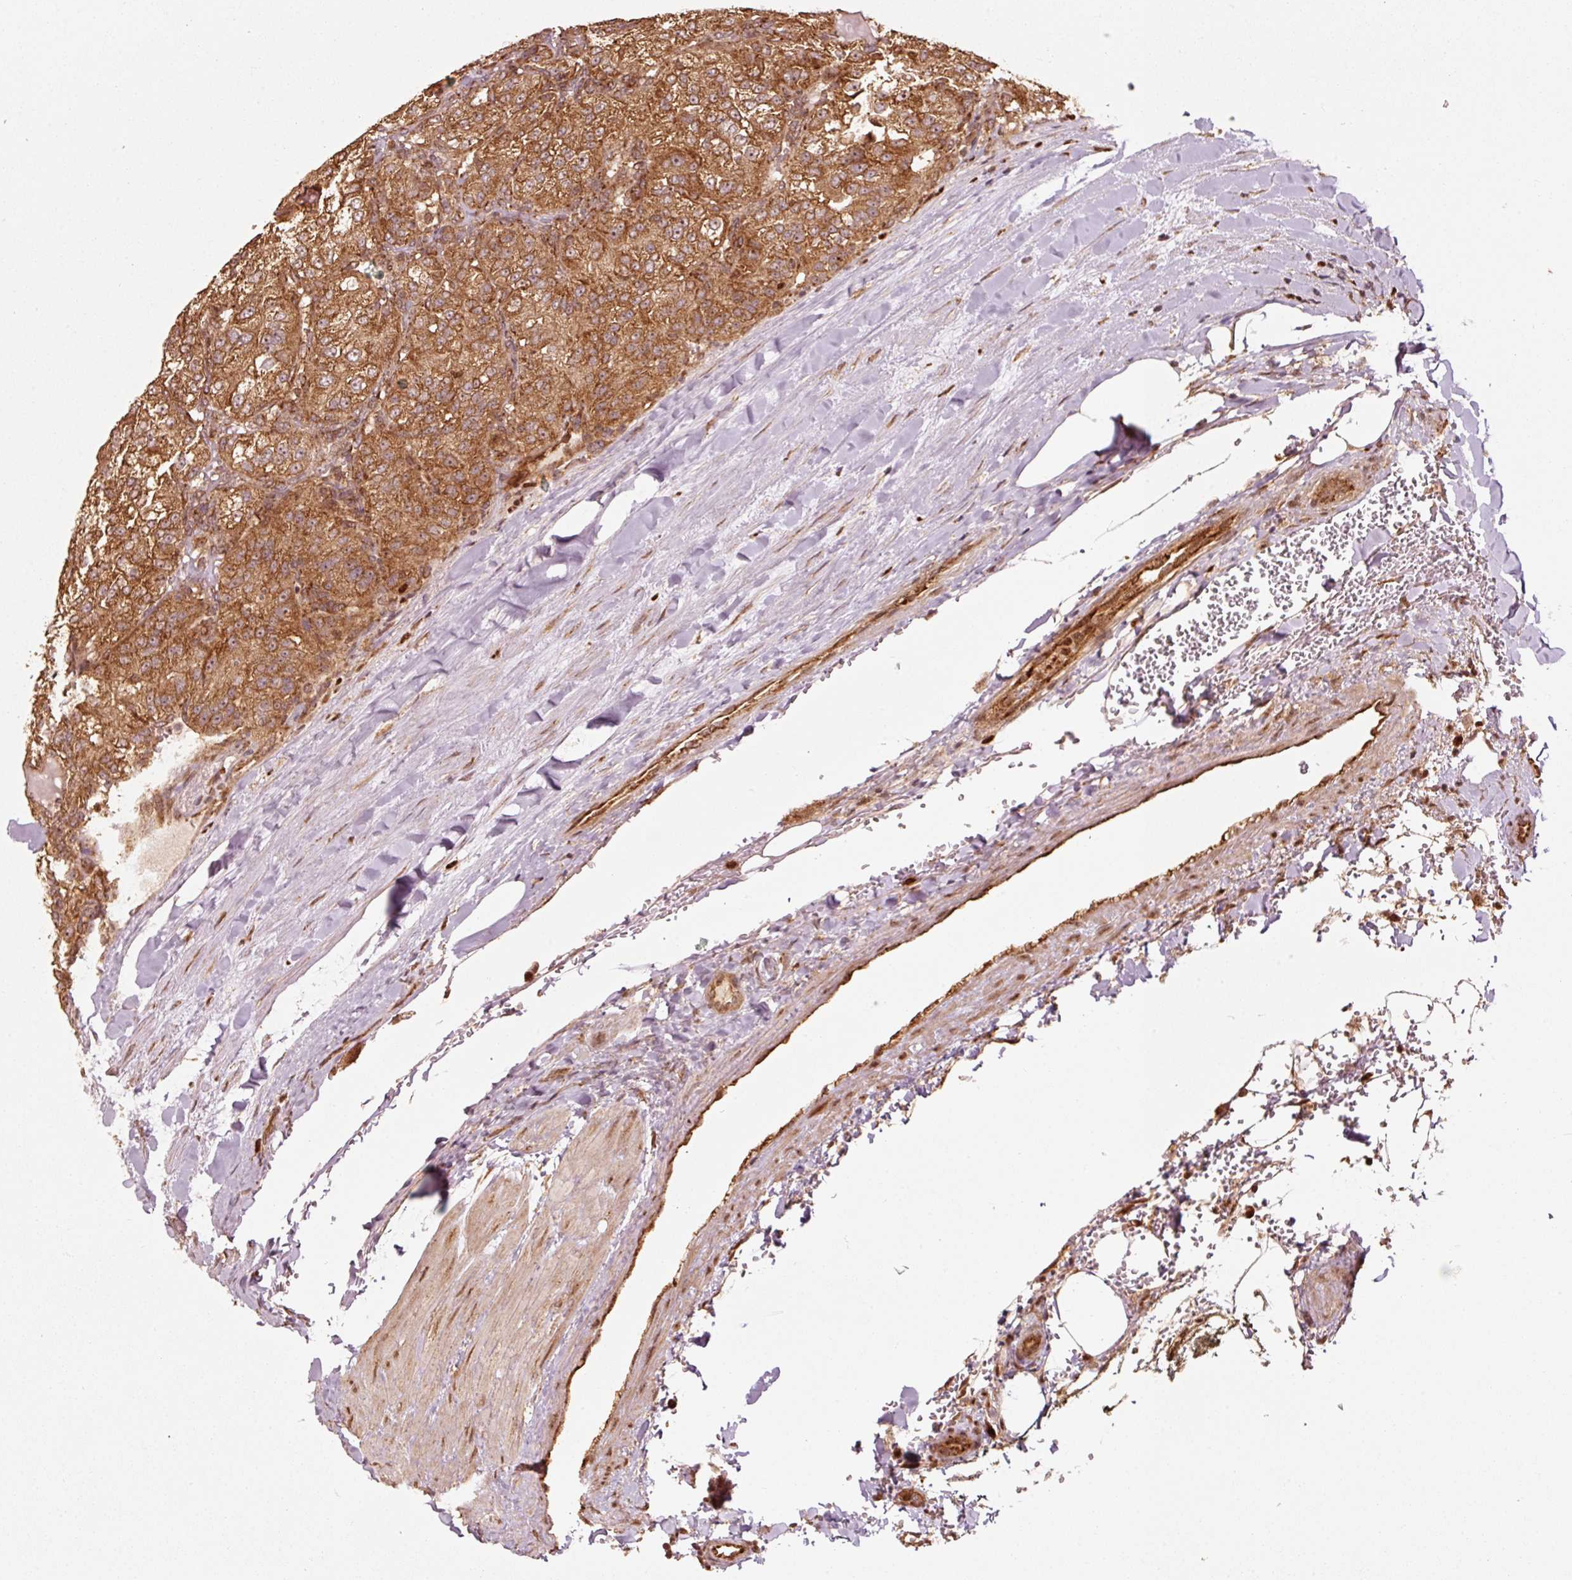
{"staining": {"intensity": "strong", "quantity": ">75%", "location": "cytoplasmic/membranous"}, "tissue": "renal cancer", "cell_type": "Tumor cells", "image_type": "cancer", "snomed": [{"axis": "morphology", "description": "Adenocarcinoma, NOS"}, {"axis": "topography", "description": "Kidney"}], "caption": "Adenocarcinoma (renal) stained with a brown dye demonstrates strong cytoplasmic/membranous positive positivity in about >75% of tumor cells.", "gene": "MRPL16", "patient": {"sex": "female", "age": 63}}